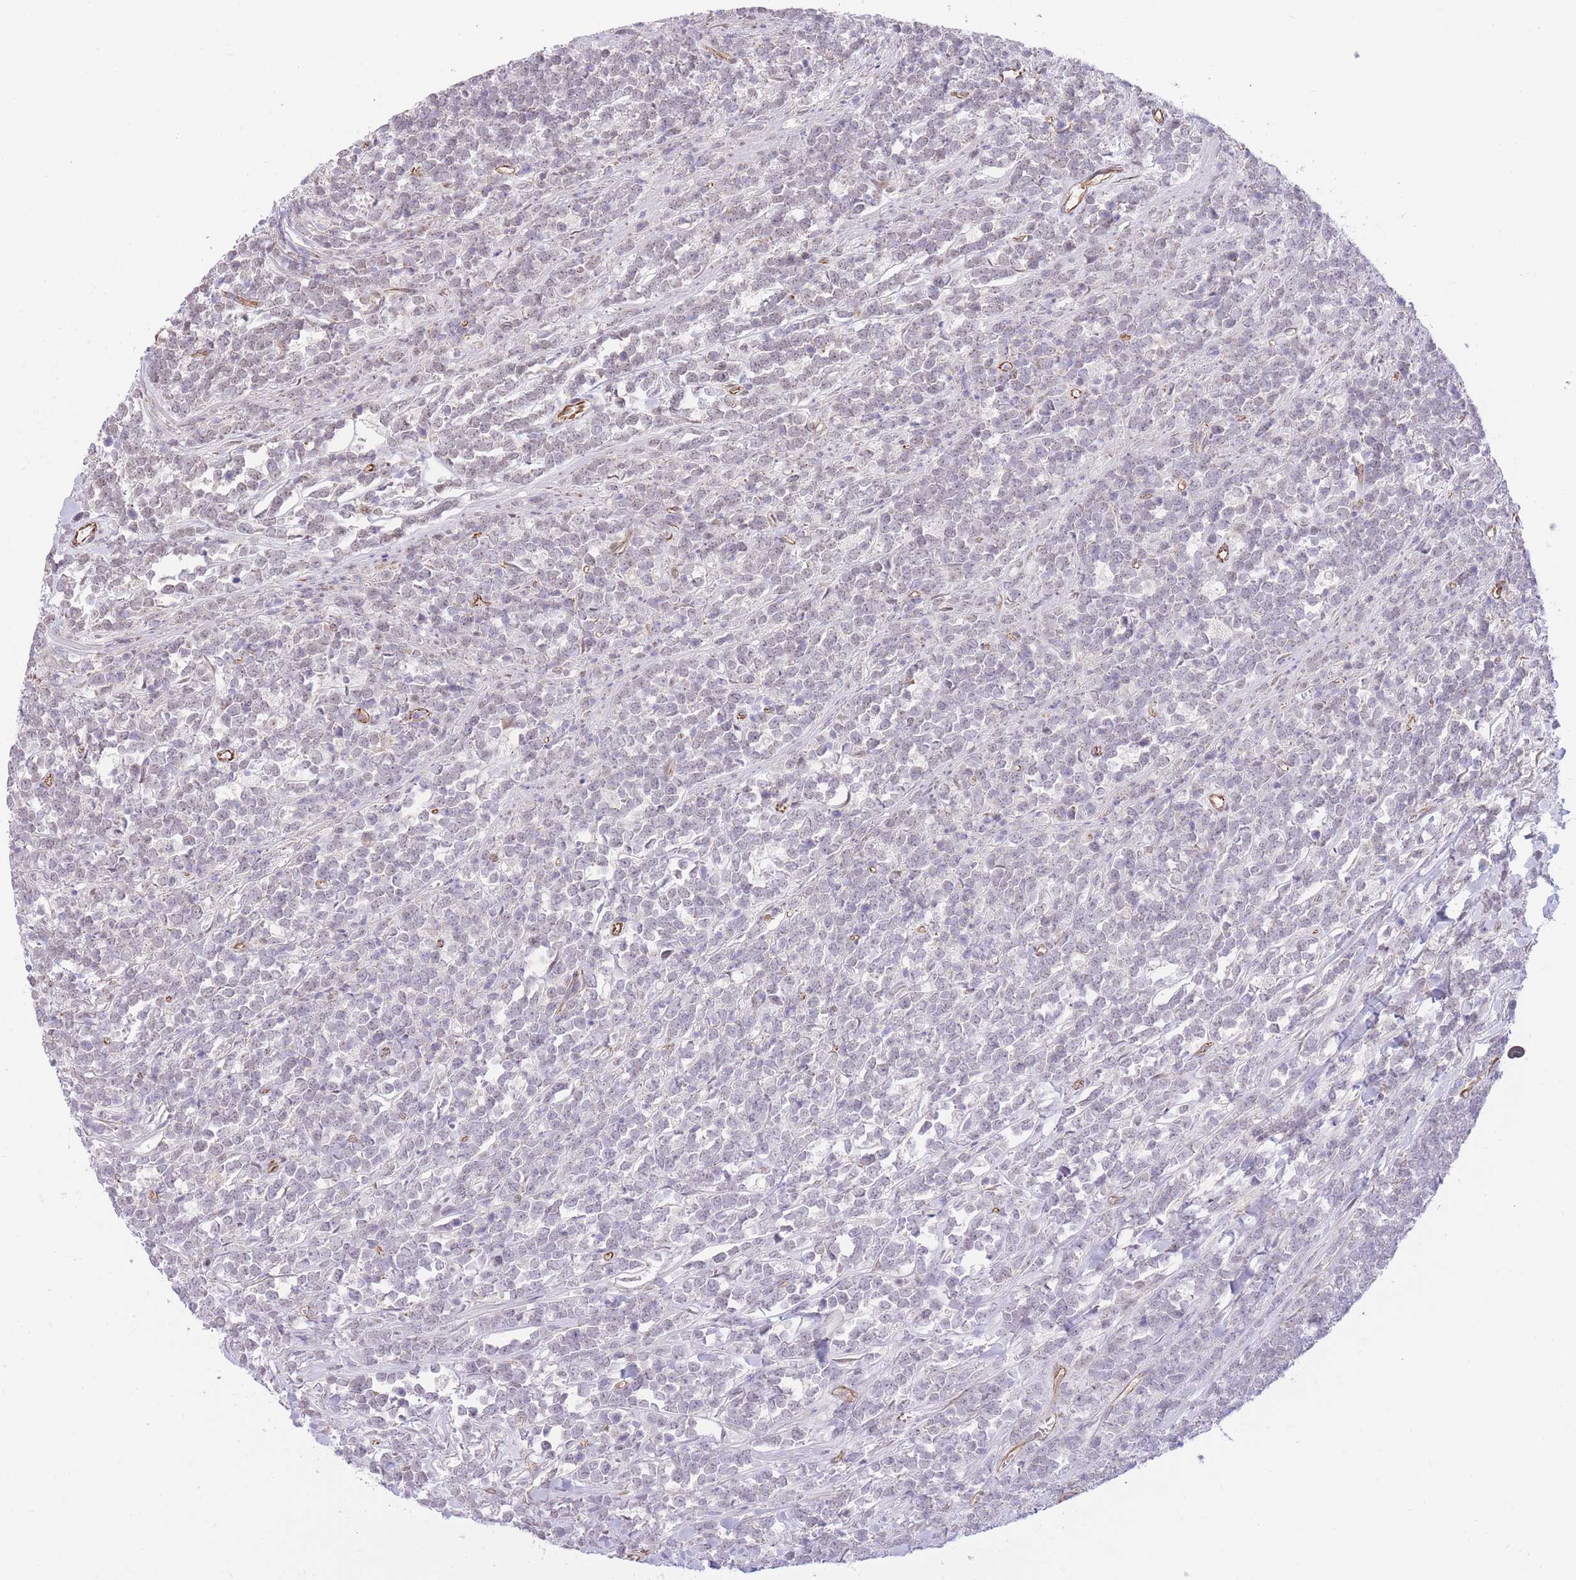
{"staining": {"intensity": "negative", "quantity": "none", "location": "none"}, "tissue": "lymphoma", "cell_type": "Tumor cells", "image_type": "cancer", "snomed": [{"axis": "morphology", "description": "Malignant lymphoma, non-Hodgkin's type, High grade"}, {"axis": "topography", "description": "Small intestine"}, {"axis": "topography", "description": "Colon"}], "caption": "Tumor cells show no significant protein positivity in lymphoma. Brightfield microscopy of immunohistochemistry (IHC) stained with DAB (3,3'-diaminobenzidine) (brown) and hematoxylin (blue), captured at high magnification.", "gene": "PSG8", "patient": {"sex": "male", "age": 8}}